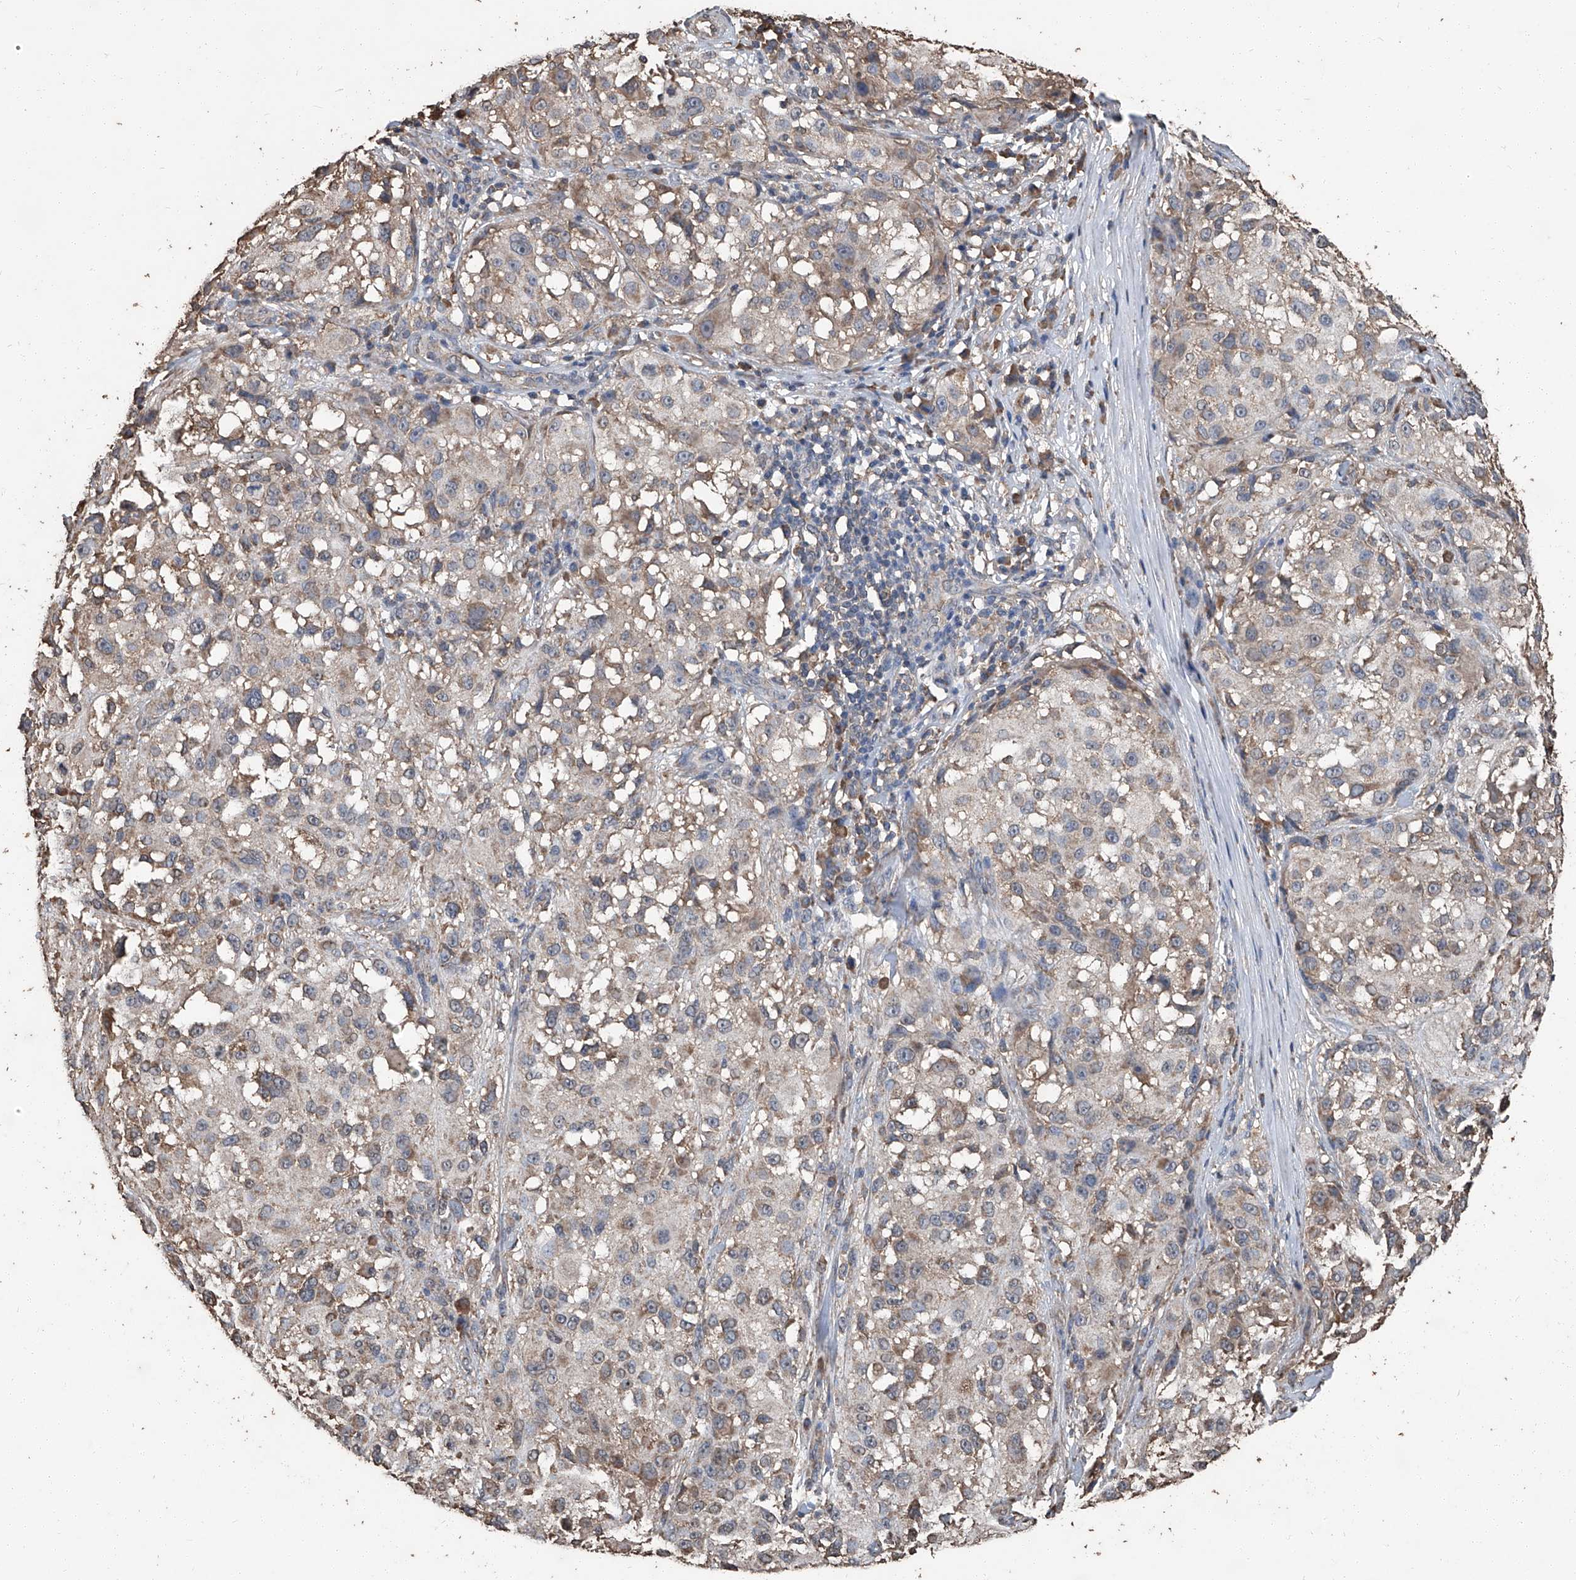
{"staining": {"intensity": "moderate", "quantity": "25%-75%", "location": "cytoplasmic/membranous"}, "tissue": "melanoma", "cell_type": "Tumor cells", "image_type": "cancer", "snomed": [{"axis": "morphology", "description": "Necrosis, NOS"}, {"axis": "morphology", "description": "Malignant melanoma, NOS"}, {"axis": "topography", "description": "Skin"}], "caption": "There is medium levels of moderate cytoplasmic/membranous positivity in tumor cells of melanoma, as demonstrated by immunohistochemical staining (brown color).", "gene": "STARD7", "patient": {"sex": "female", "age": 87}}